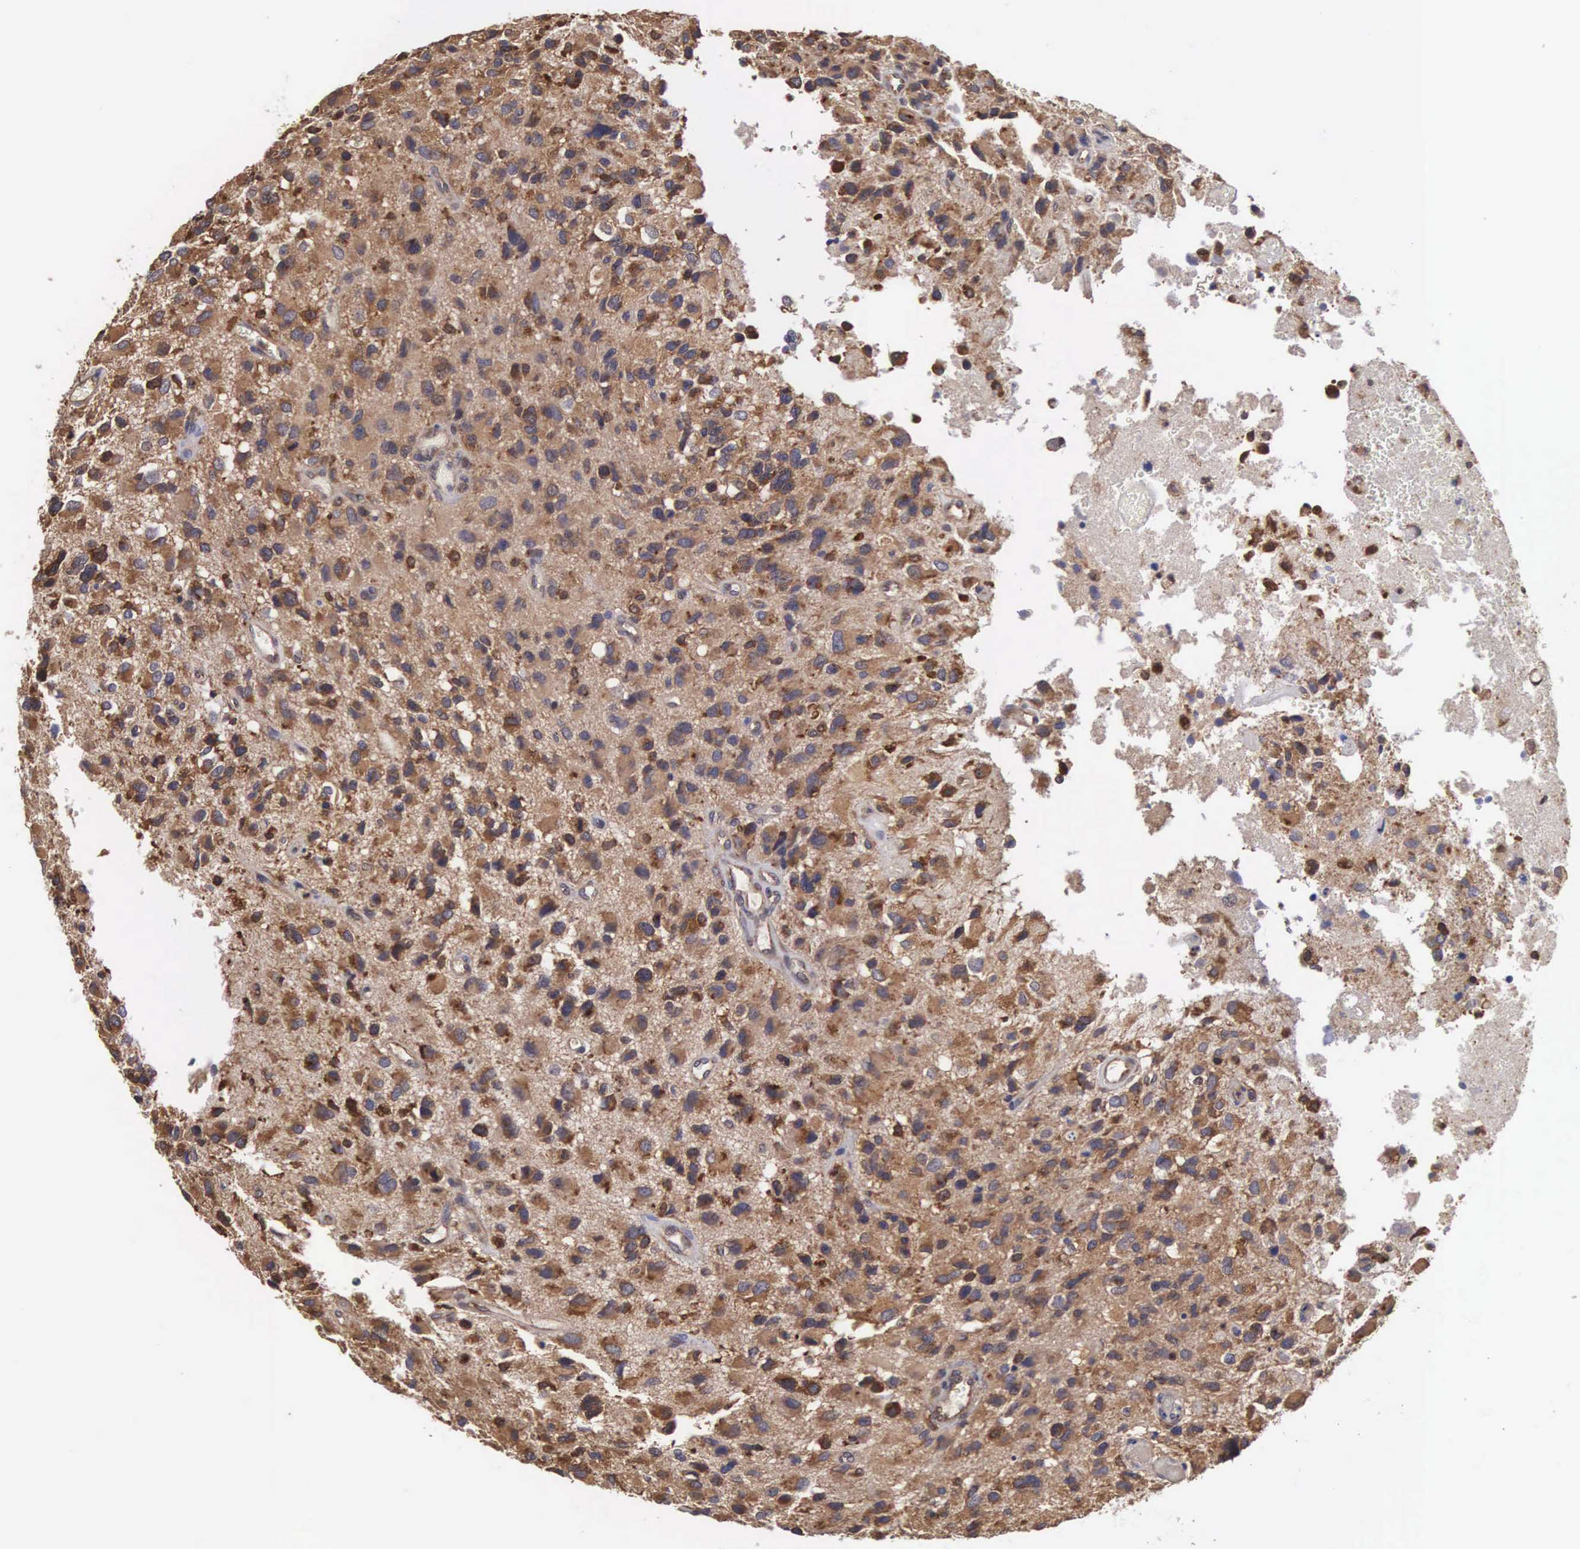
{"staining": {"intensity": "moderate", "quantity": ">75%", "location": "cytoplasmic/membranous"}, "tissue": "glioma", "cell_type": "Tumor cells", "image_type": "cancer", "snomed": [{"axis": "morphology", "description": "Glioma, malignant, High grade"}, {"axis": "topography", "description": "Brain"}], "caption": "An image showing moderate cytoplasmic/membranous positivity in about >75% of tumor cells in malignant glioma (high-grade), as visualized by brown immunohistochemical staining.", "gene": "DHRS1", "patient": {"sex": "male", "age": 69}}